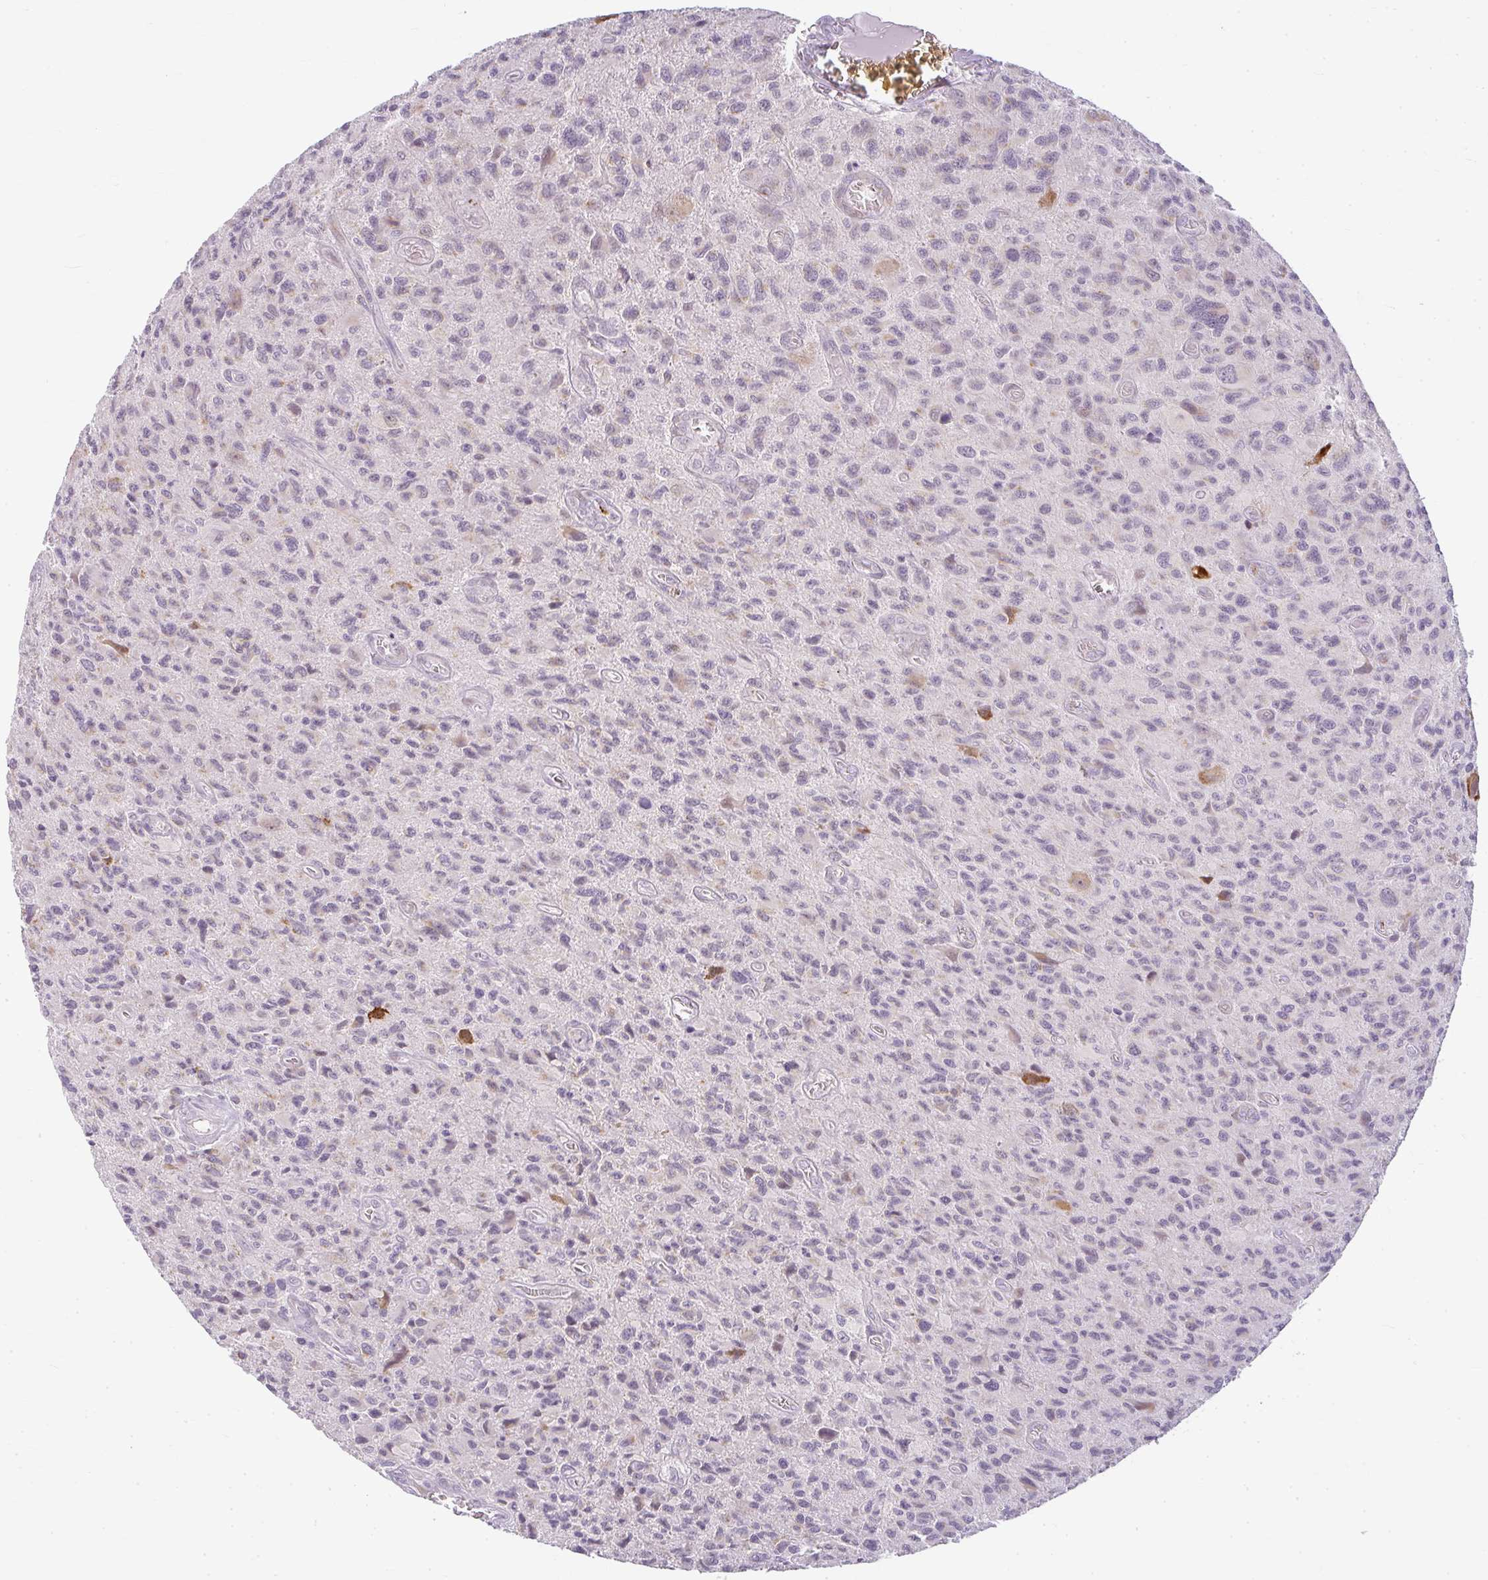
{"staining": {"intensity": "negative", "quantity": "none", "location": "none"}, "tissue": "glioma", "cell_type": "Tumor cells", "image_type": "cancer", "snomed": [{"axis": "morphology", "description": "Glioma, malignant, High grade"}, {"axis": "topography", "description": "Brain"}], "caption": "This is a photomicrograph of immunohistochemistry (IHC) staining of glioma, which shows no staining in tumor cells. (DAB (3,3'-diaminobenzidine) immunohistochemistry (IHC) with hematoxylin counter stain).", "gene": "ZFYVE26", "patient": {"sex": "male", "age": 76}}